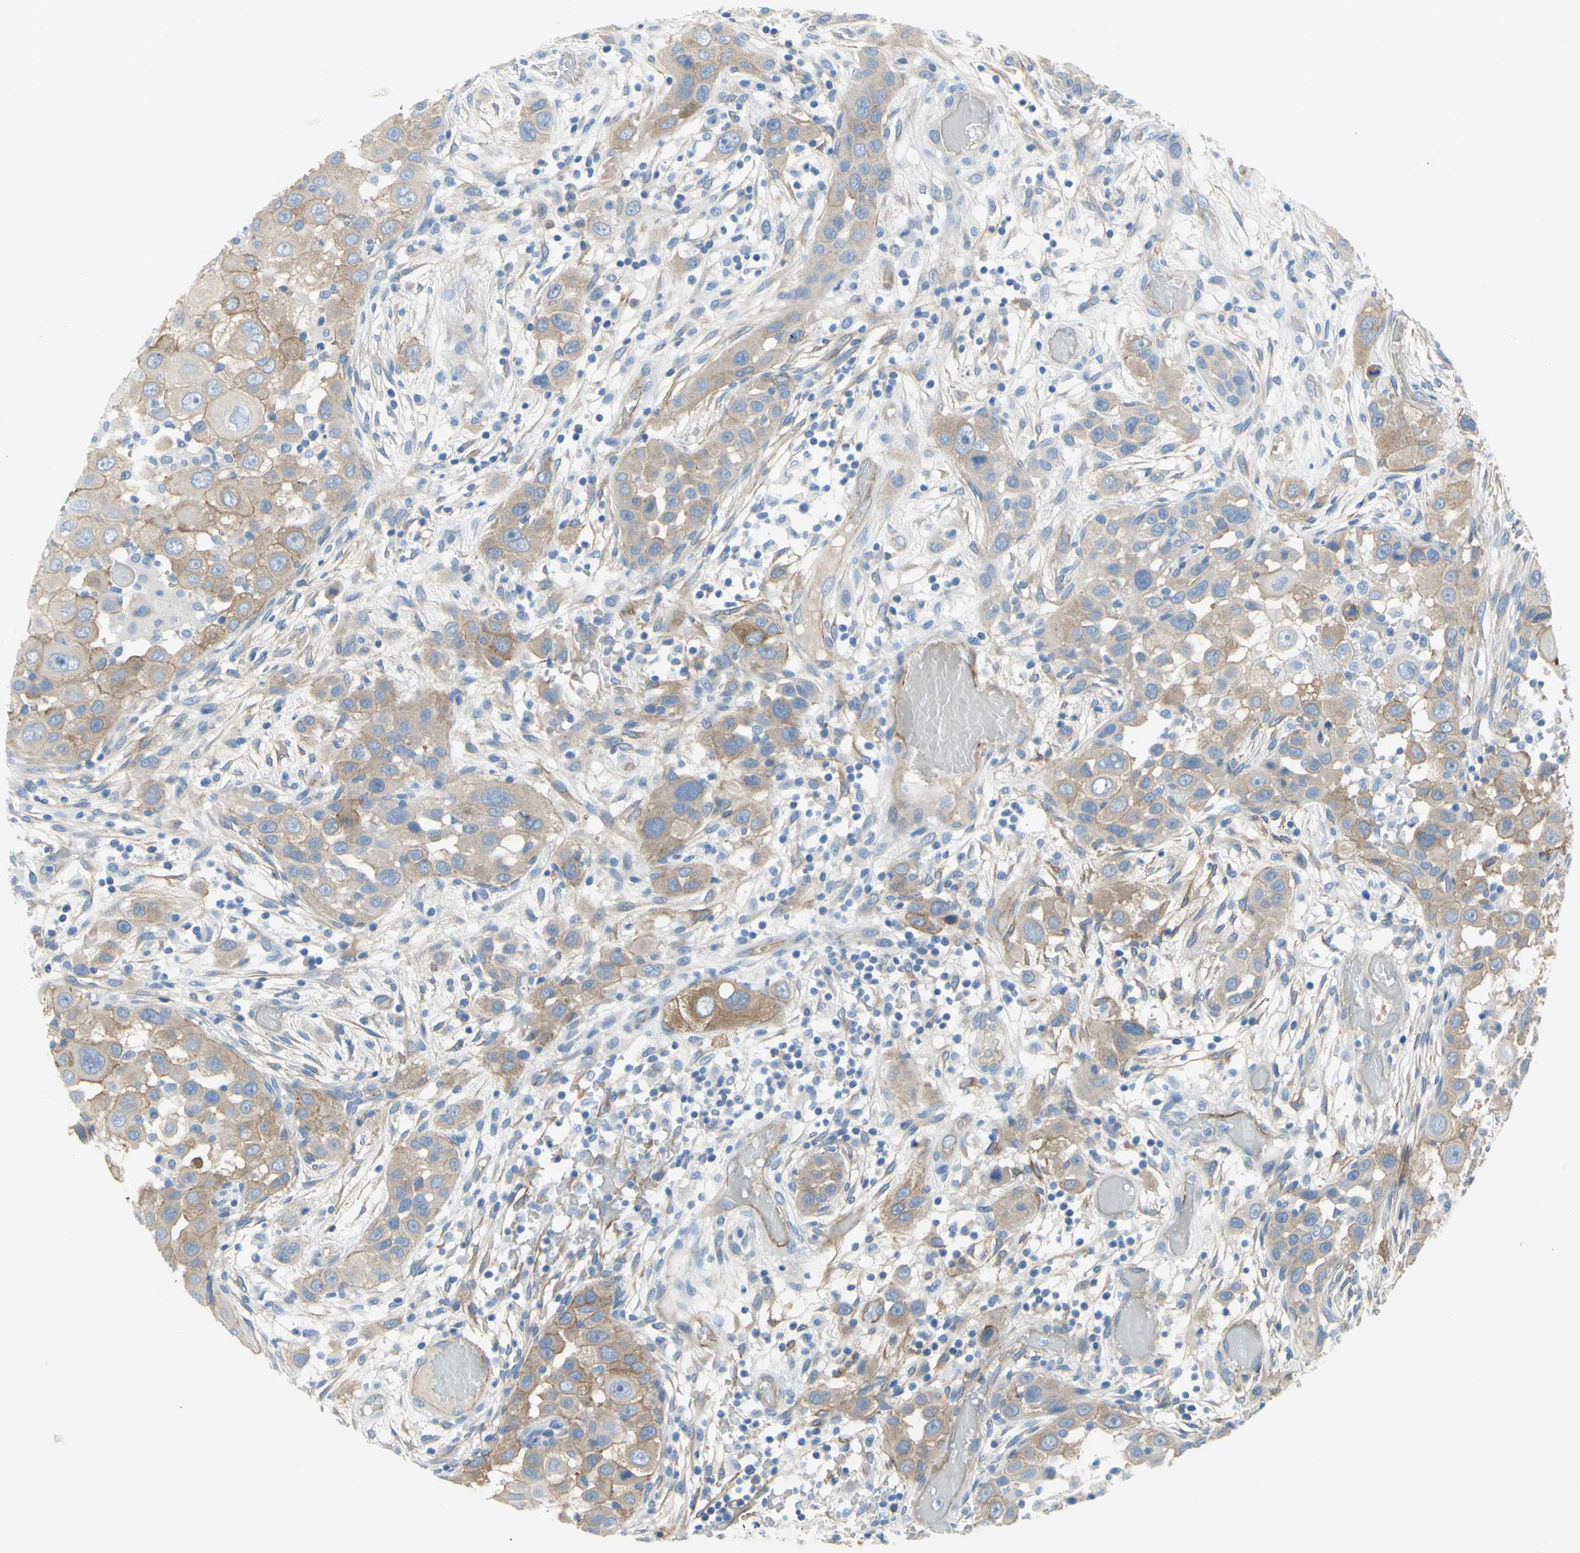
{"staining": {"intensity": "moderate", "quantity": ">75%", "location": "cytoplasmic/membranous"}, "tissue": "head and neck cancer", "cell_type": "Tumor cells", "image_type": "cancer", "snomed": [{"axis": "morphology", "description": "Carcinoma, NOS"}, {"axis": "topography", "description": "Head-Neck"}], "caption": "Protein staining of head and neck carcinoma tissue displays moderate cytoplasmic/membranous expression in about >75% of tumor cells.", "gene": "FLNB", "patient": {"sex": "male", "age": 87}}